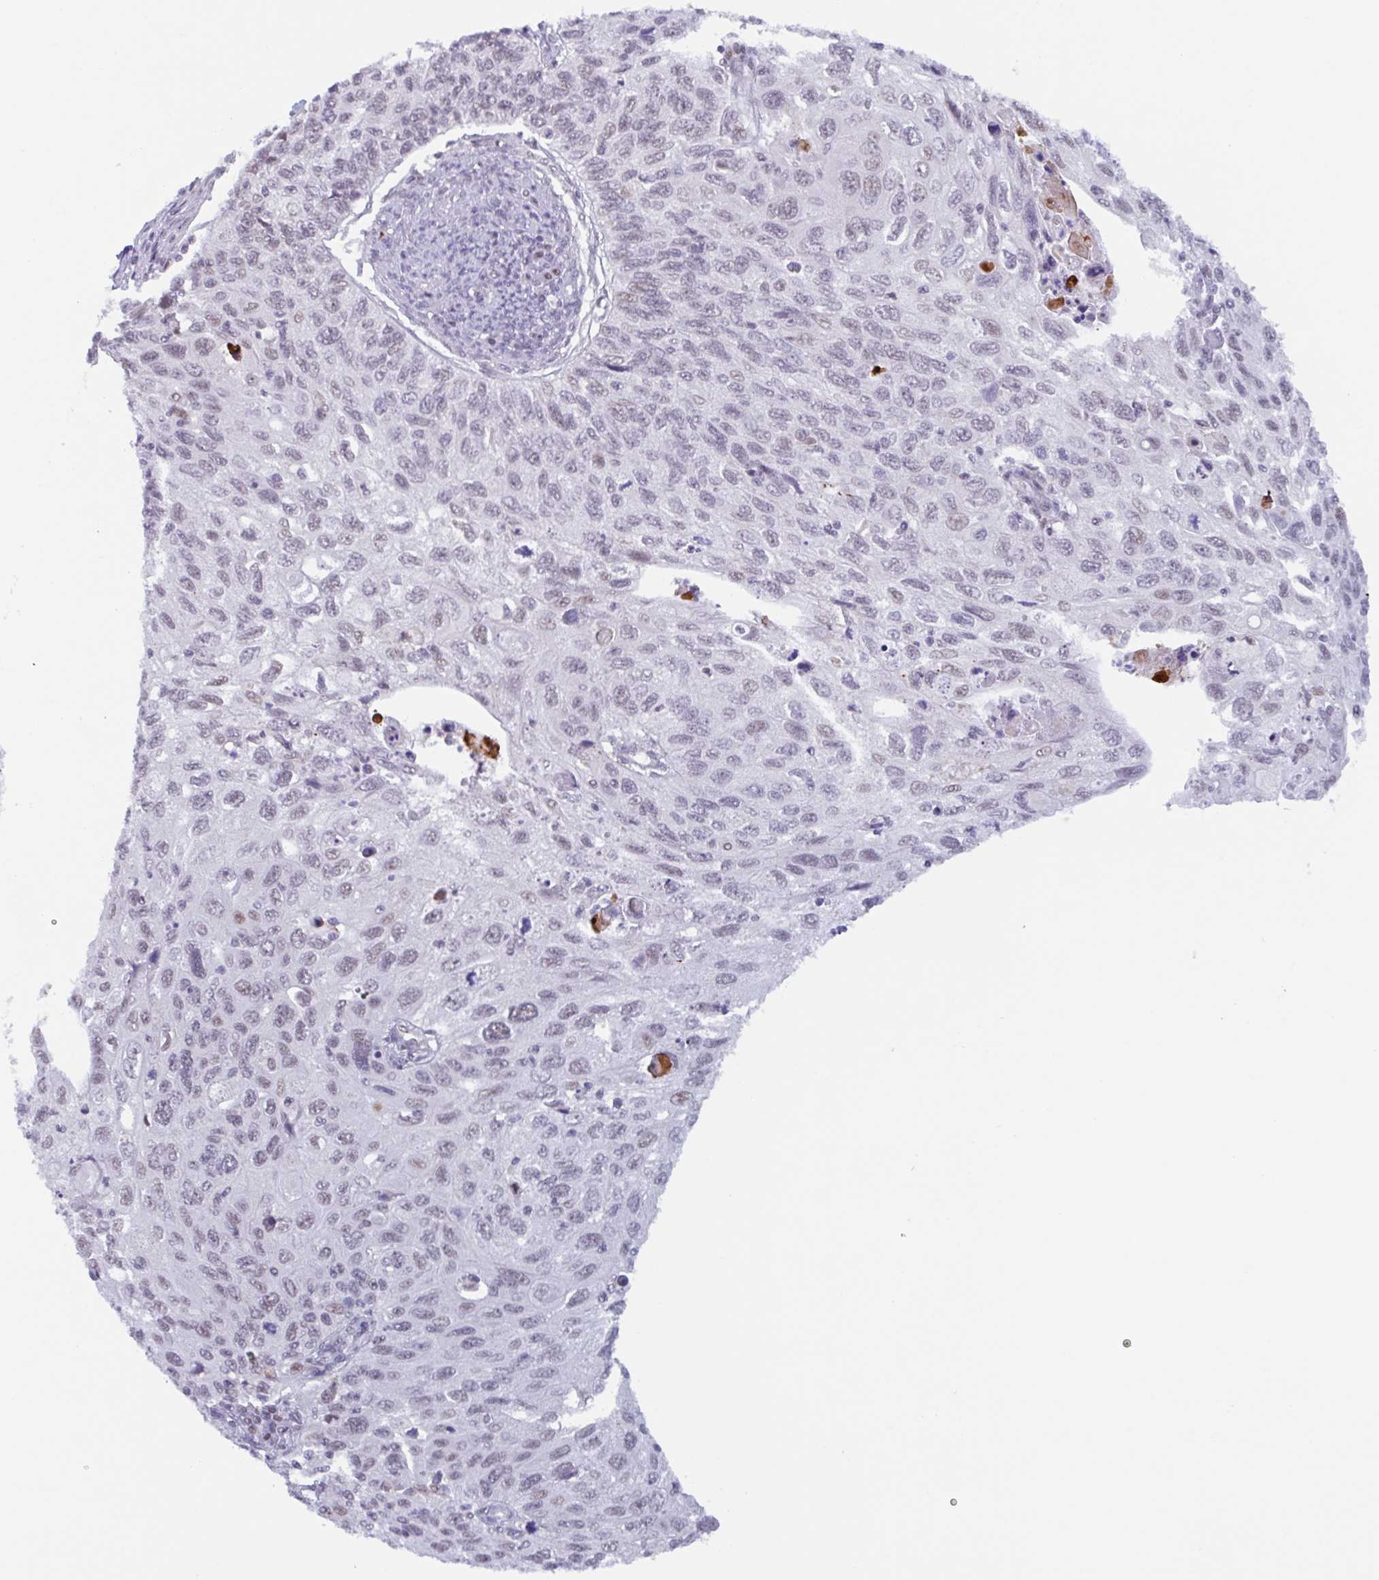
{"staining": {"intensity": "moderate", "quantity": "25%-75%", "location": "nuclear"}, "tissue": "cervical cancer", "cell_type": "Tumor cells", "image_type": "cancer", "snomed": [{"axis": "morphology", "description": "Squamous cell carcinoma, NOS"}, {"axis": "topography", "description": "Cervix"}], "caption": "Approximately 25%-75% of tumor cells in human squamous cell carcinoma (cervical) display moderate nuclear protein staining as visualized by brown immunohistochemical staining.", "gene": "PLG", "patient": {"sex": "female", "age": 70}}